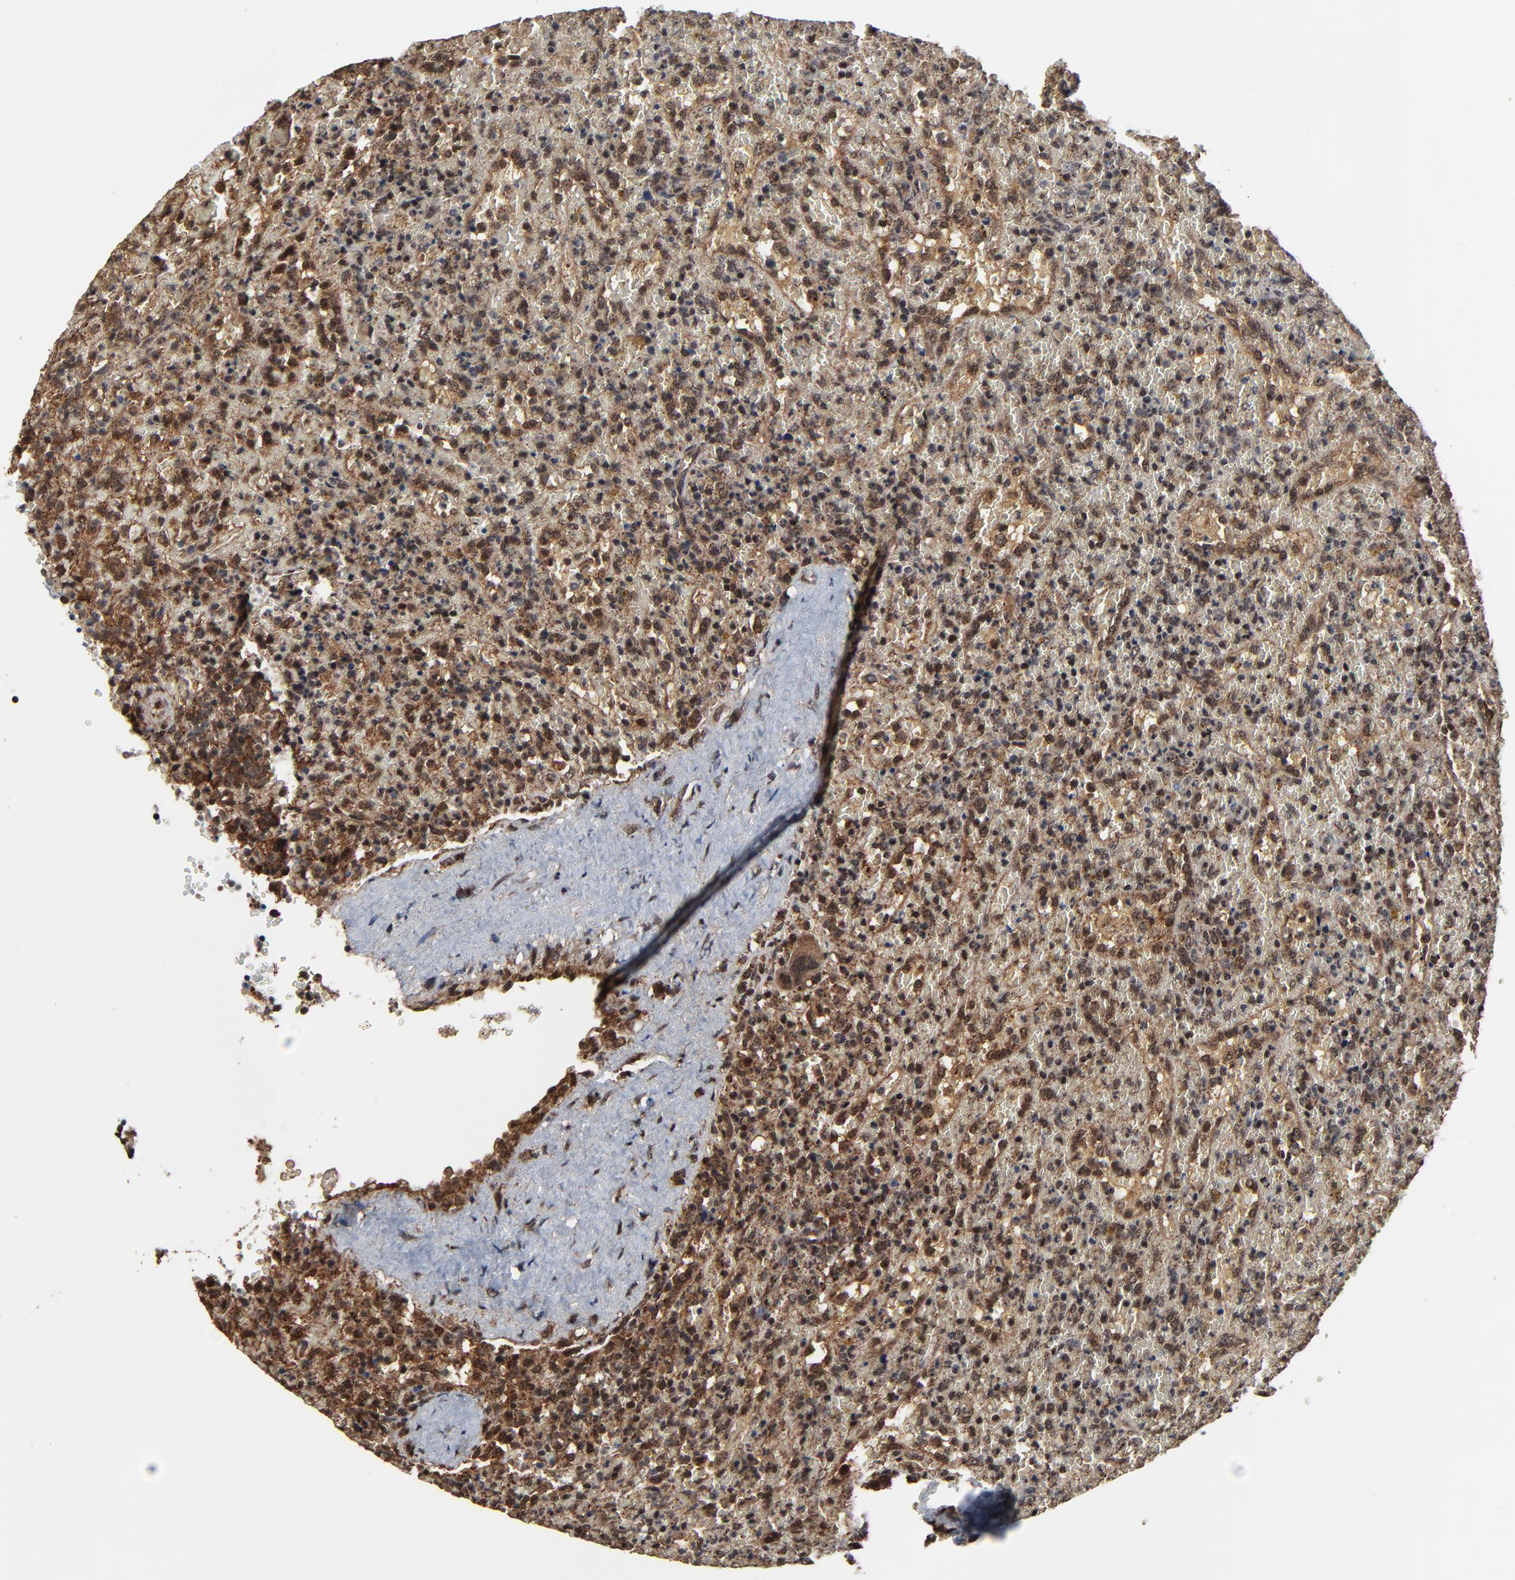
{"staining": {"intensity": "weak", "quantity": "25%-75%", "location": "cytoplasmic/membranous,nuclear"}, "tissue": "lymphoma", "cell_type": "Tumor cells", "image_type": "cancer", "snomed": [{"axis": "morphology", "description": "Malignant lymphoma, non-Hodgkin's type, High grade"}, {"axis": "topography", "description": "Spleen"}, {"axis": "topography", "description": "Lymph node"}], "caption": "An IHC photomicrograph of neoplastic tissue is shown. Protein staining in brown shows weak cytoplasmic/membranous and nuclear positivity in high-grade malignant lymphoma, non-Hodgkin's type within tumor cells.", "gene": "RHOJ", "patient": {"sex": "female", "age": 70}}